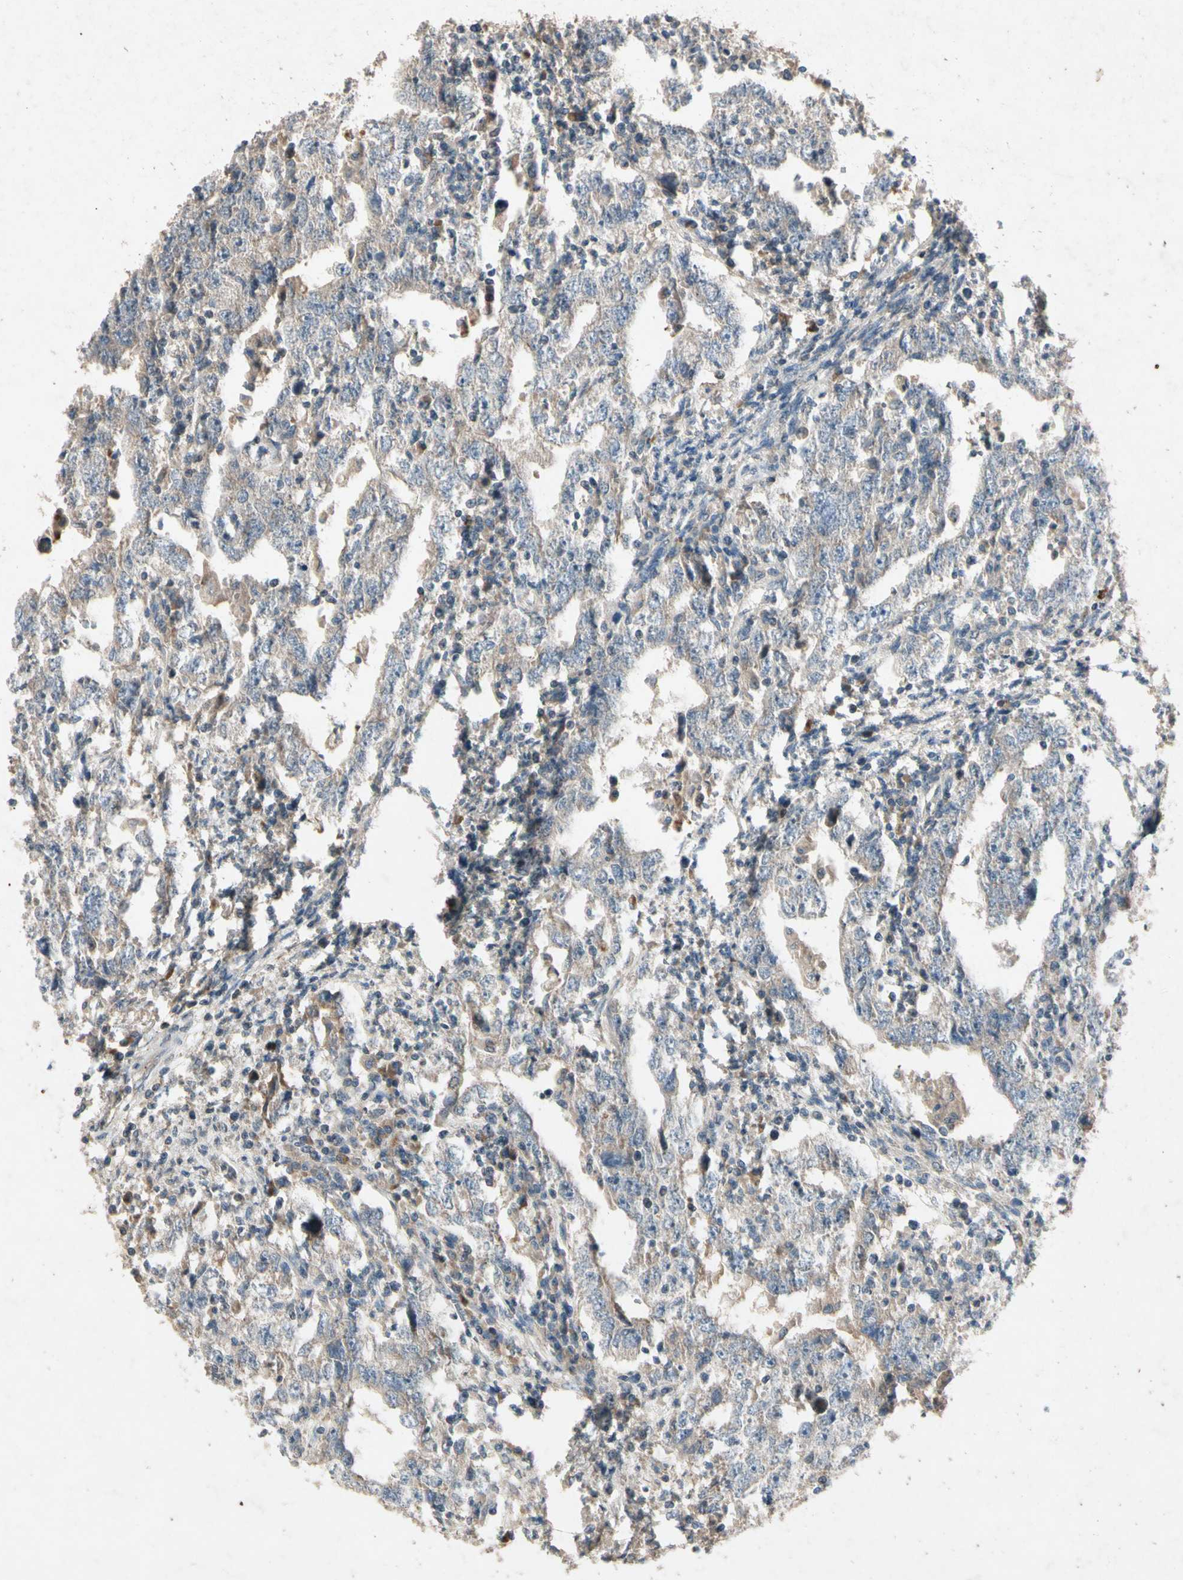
{"staining": {"intensity": "weak", "quantity": "25%-75%", "location": "cytoplasmic/membranous"}, "tissue": "testis cancer", "cell_type": "Tumor cells", "image_type": "cancer", "snomed": [{"axis": "morphology", "description": "Carcinoma, Embryonal, NOS"}, {"axis": "topography", "description": "Testis"}], "caption": "A low amount of weak cytoplasmic/membranous staining is appreciated in about 25%-75% of tumor cells in embryonal carcinoma (testis) tissue.", "gene": "GPLD1", "patient": {"sex": "male", "age": 26}}